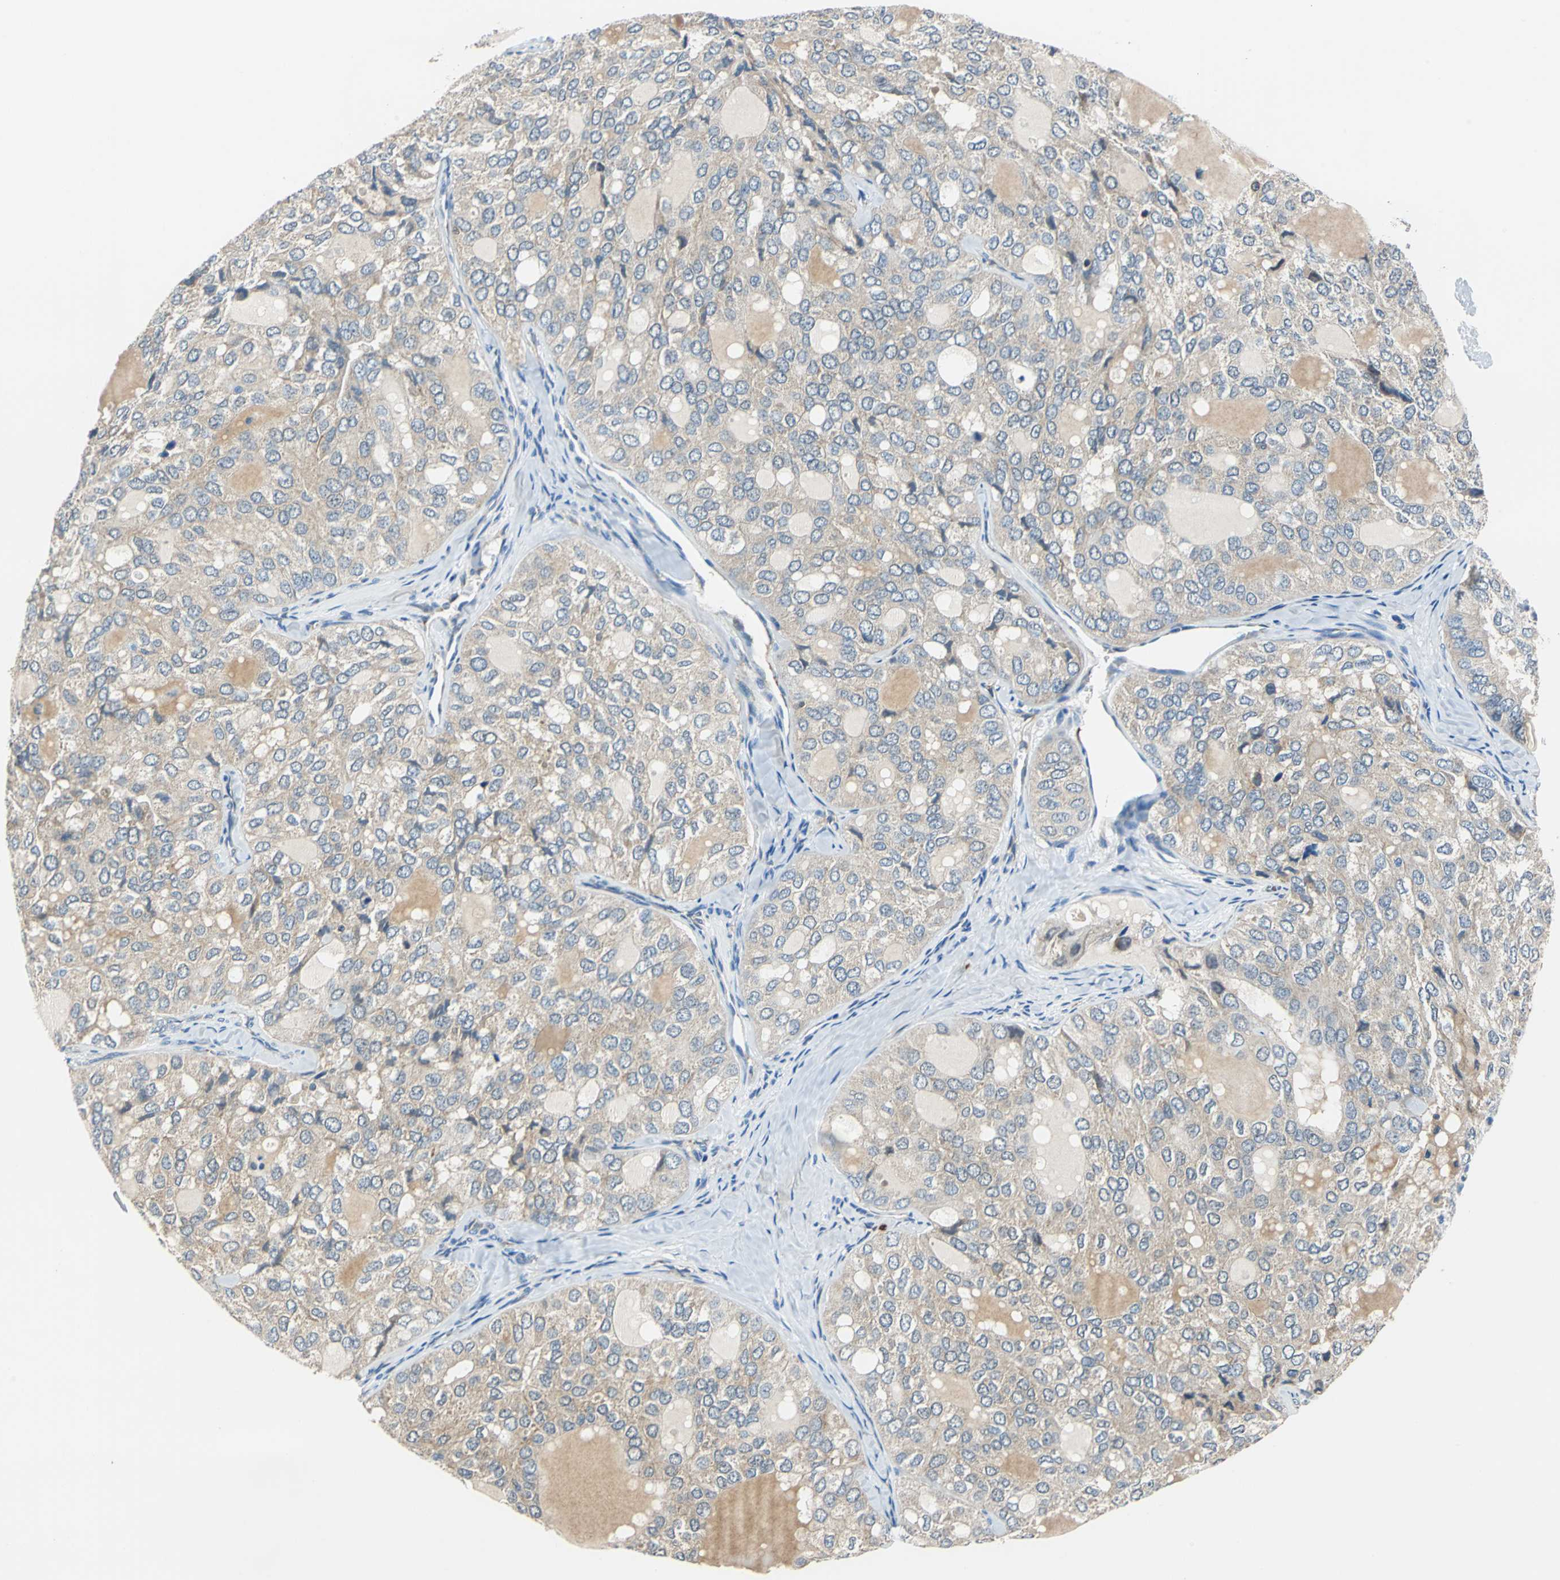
{"staining": {"intensity": "weak", "quantity": ">75%", "location": "cytoplasmic/membranous"}, "tissue": "thyroid cancer", "cell_type": "Tumor cells", "image_type": "cancer", "snomed": [{"axis": "morphology", "description": "Follicular adenoma carcinoma, NOS"}, {"axis": "topography", "description": "Thyroid gland"}], "caption": "Immunohistochemical staining of human thyroid cancer (follicular adenoma carcinoma) shows low levels of weak cytoplasmic/membranous protein staining in approximately >75% of tumor cells.", "gene": "CPA3", "patient": {"sex": "male", "age": 75}}